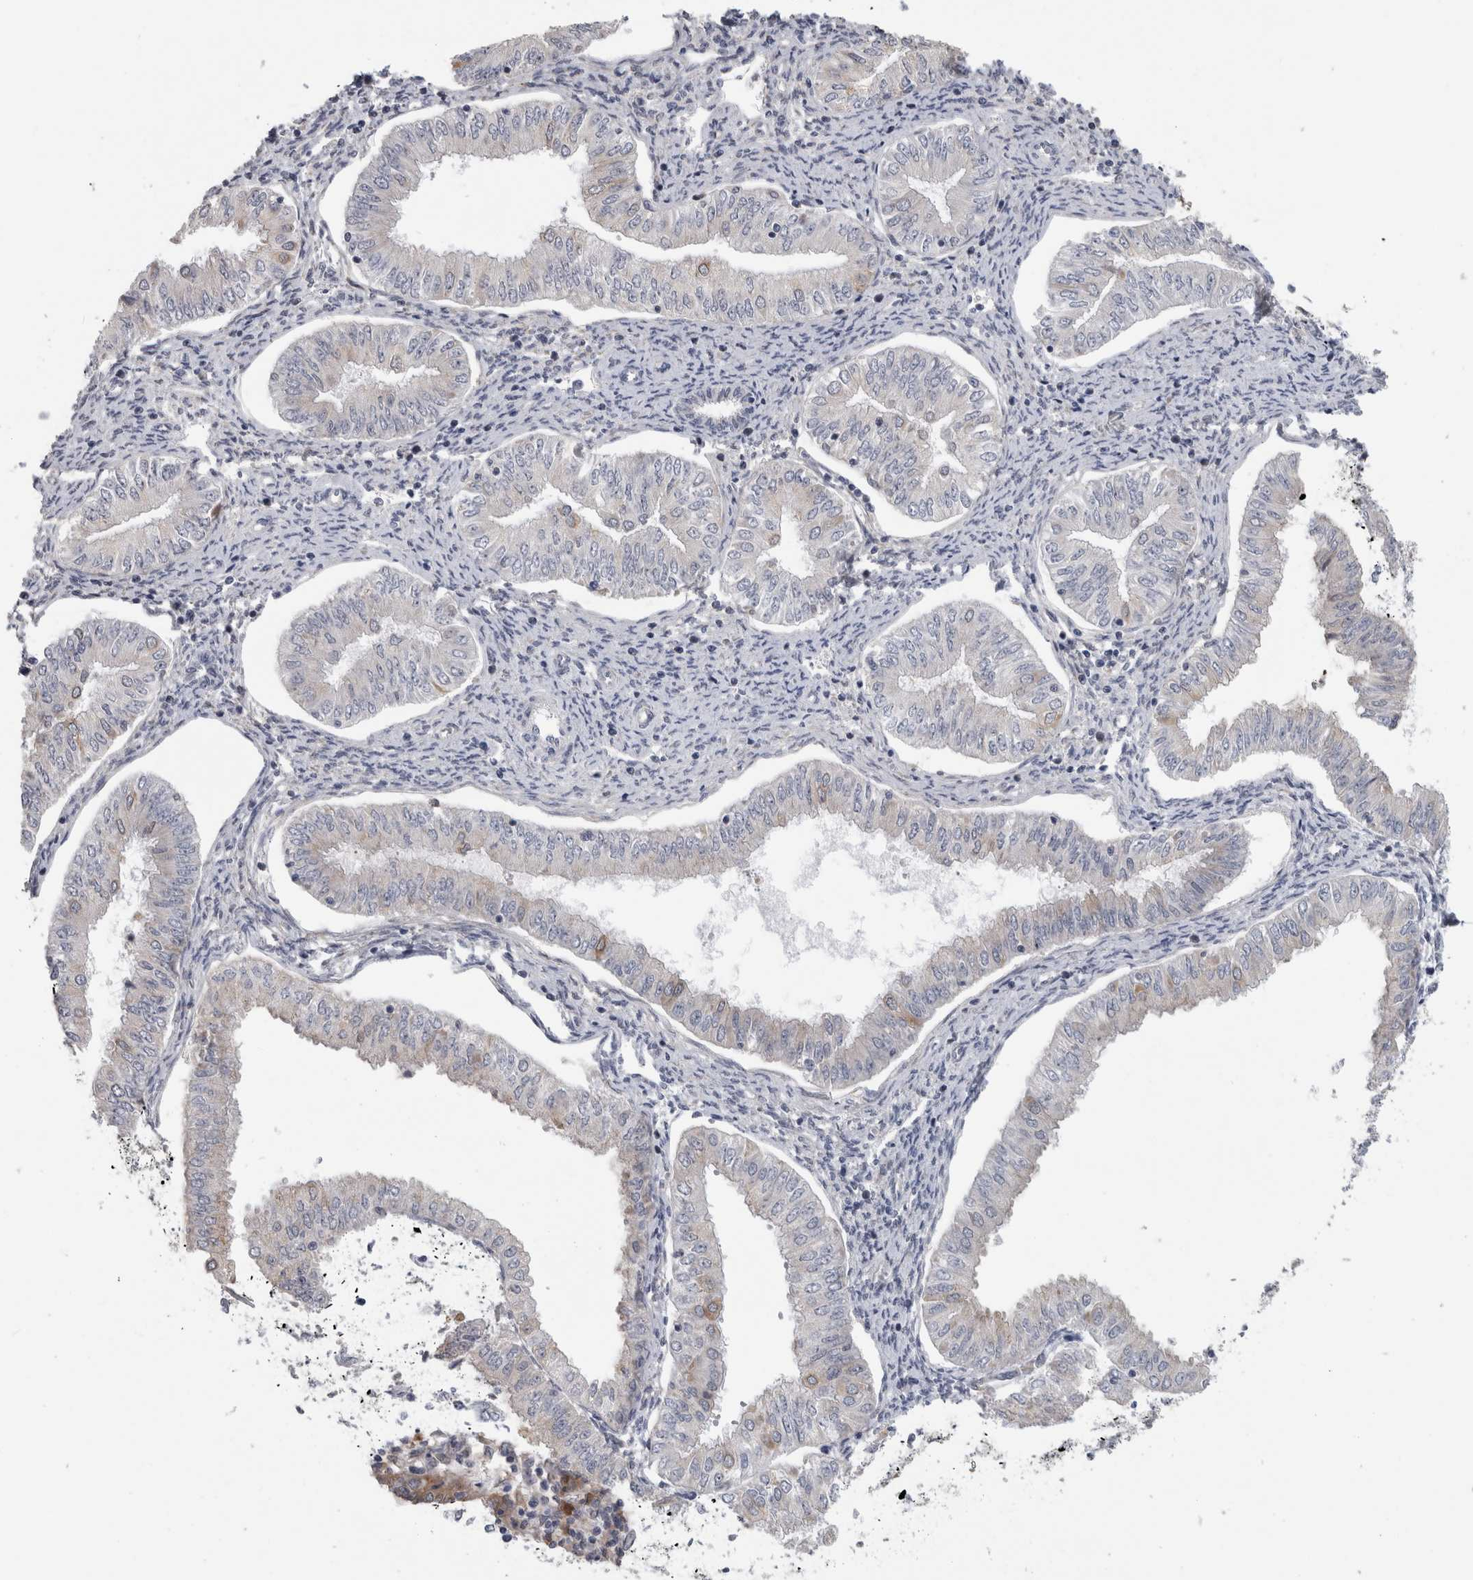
{"staining": {"intensity": "negative", "quantity": "none", "location": "none"}, "tissue": "endometrial cancer", "cell_type": "Tumor cells", "image_type": "cancer", "snomed": [{"axis": "morphology", "description": "Normal tissue, NOS"}, {"axis": "morphology", "description": "Adenocarcinoma, NOS"}, {"axis": "topography", "description": "Endometrium"}], "caption": "This is a image of immunohistochemistry staining of endometrial cancer (adenocarcinoma), which shows no staining in tumor cells. The staining was performed using DAB to visualize the protein expression in brown, while the nuclei were stained in blue with hematoxylin (Magnification: 20x).", "gene": "TMEM242", "patient": {"sex": "female", "age": 53}}